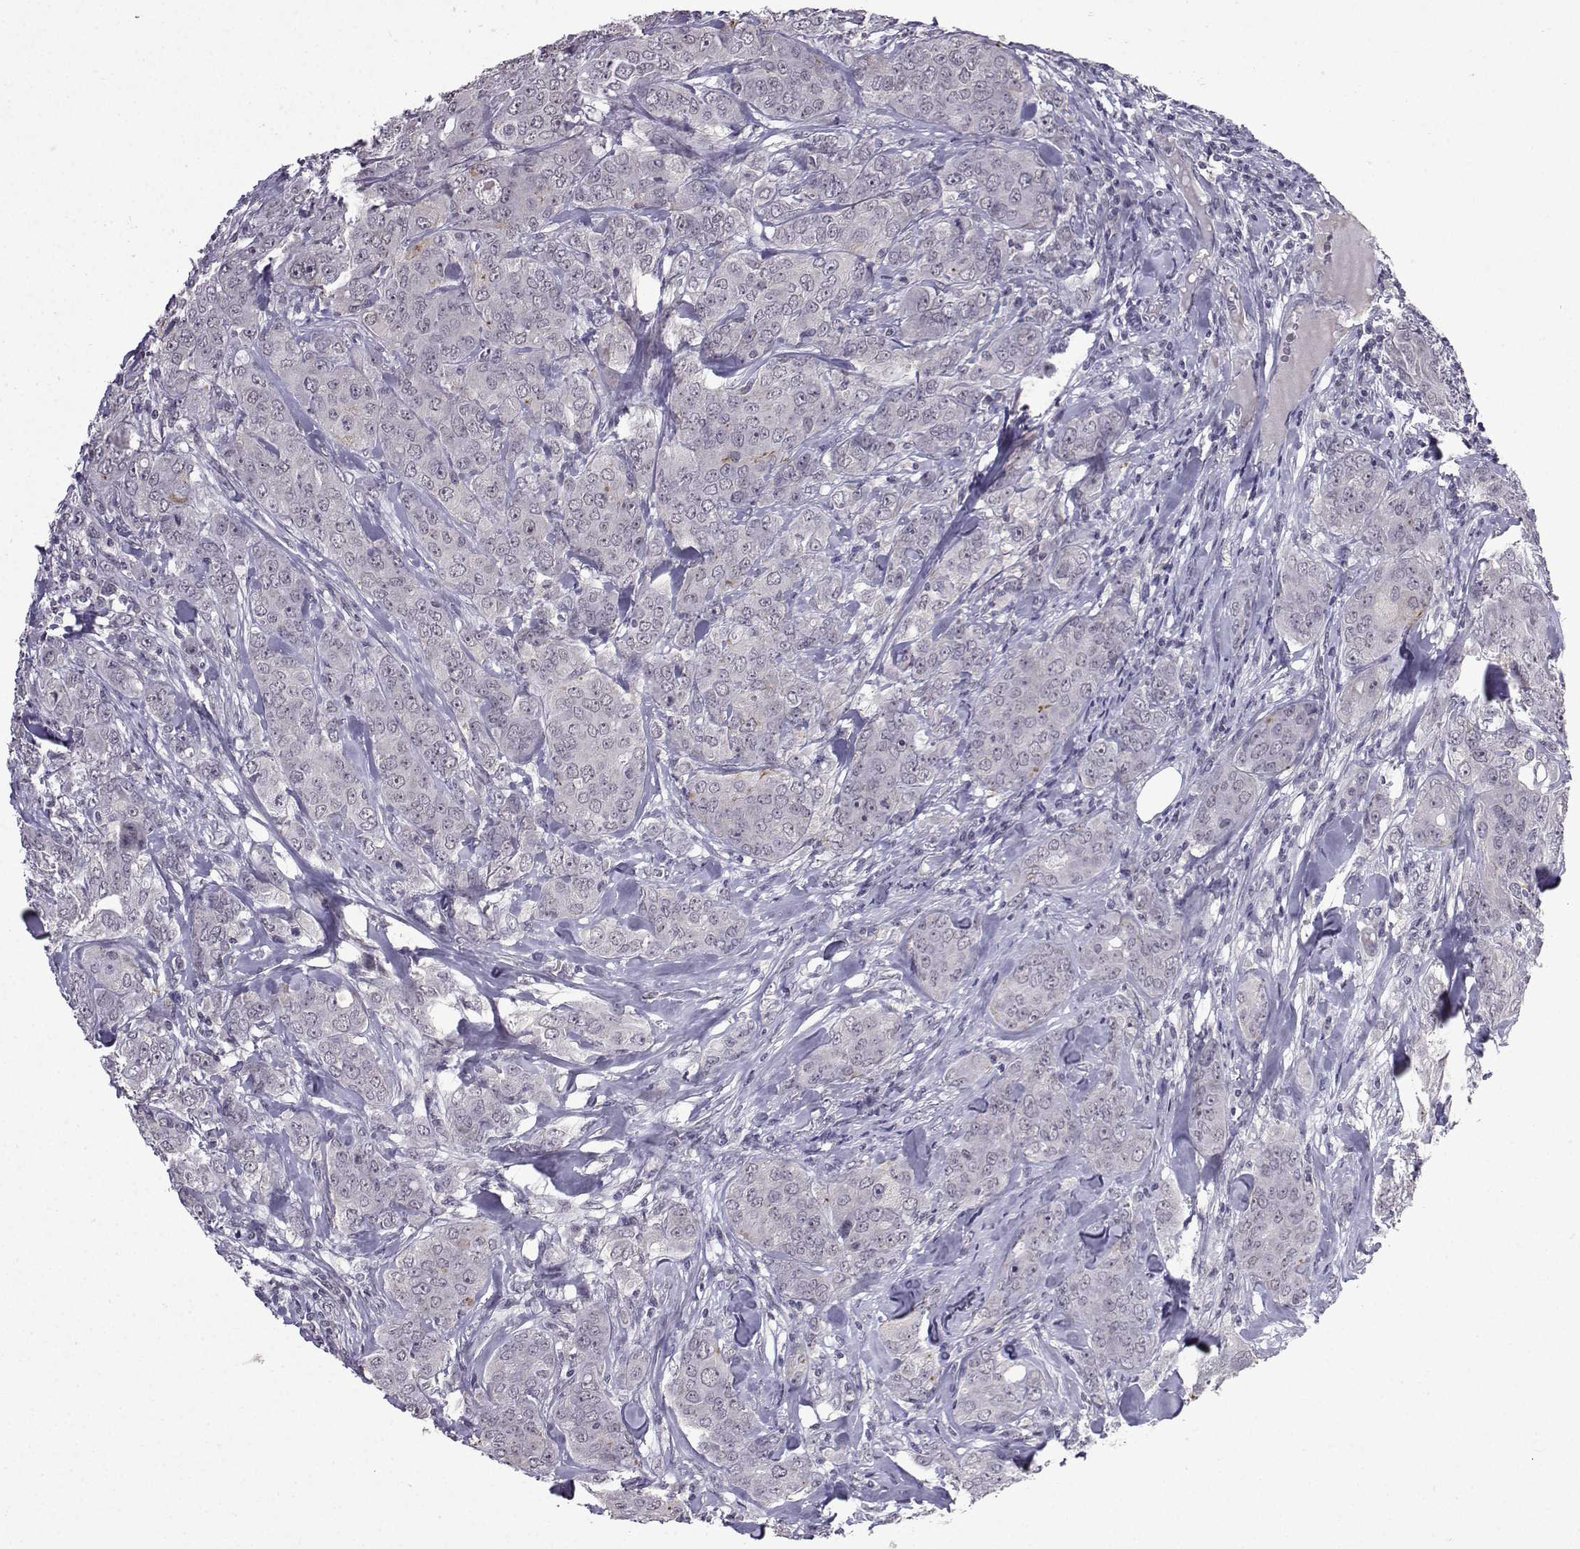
{"staining": {"intensity": "negative", "quantity": "none", "location": "none"}, "tissue": "breast cancer", "cell_type": "Tumor cells", "image_type": "cancer", "snomed": [{"axis": "morphology", "description": "Duct carcinoma"}, {"axis": "topography", "description": "Breast"}], "caption": "Histopathology image shows no protein expression in tumor cells of breast intraductal carcinoma tissue.", "gene": "CCL28", "patient": {"sex": "female", "age": 43}}